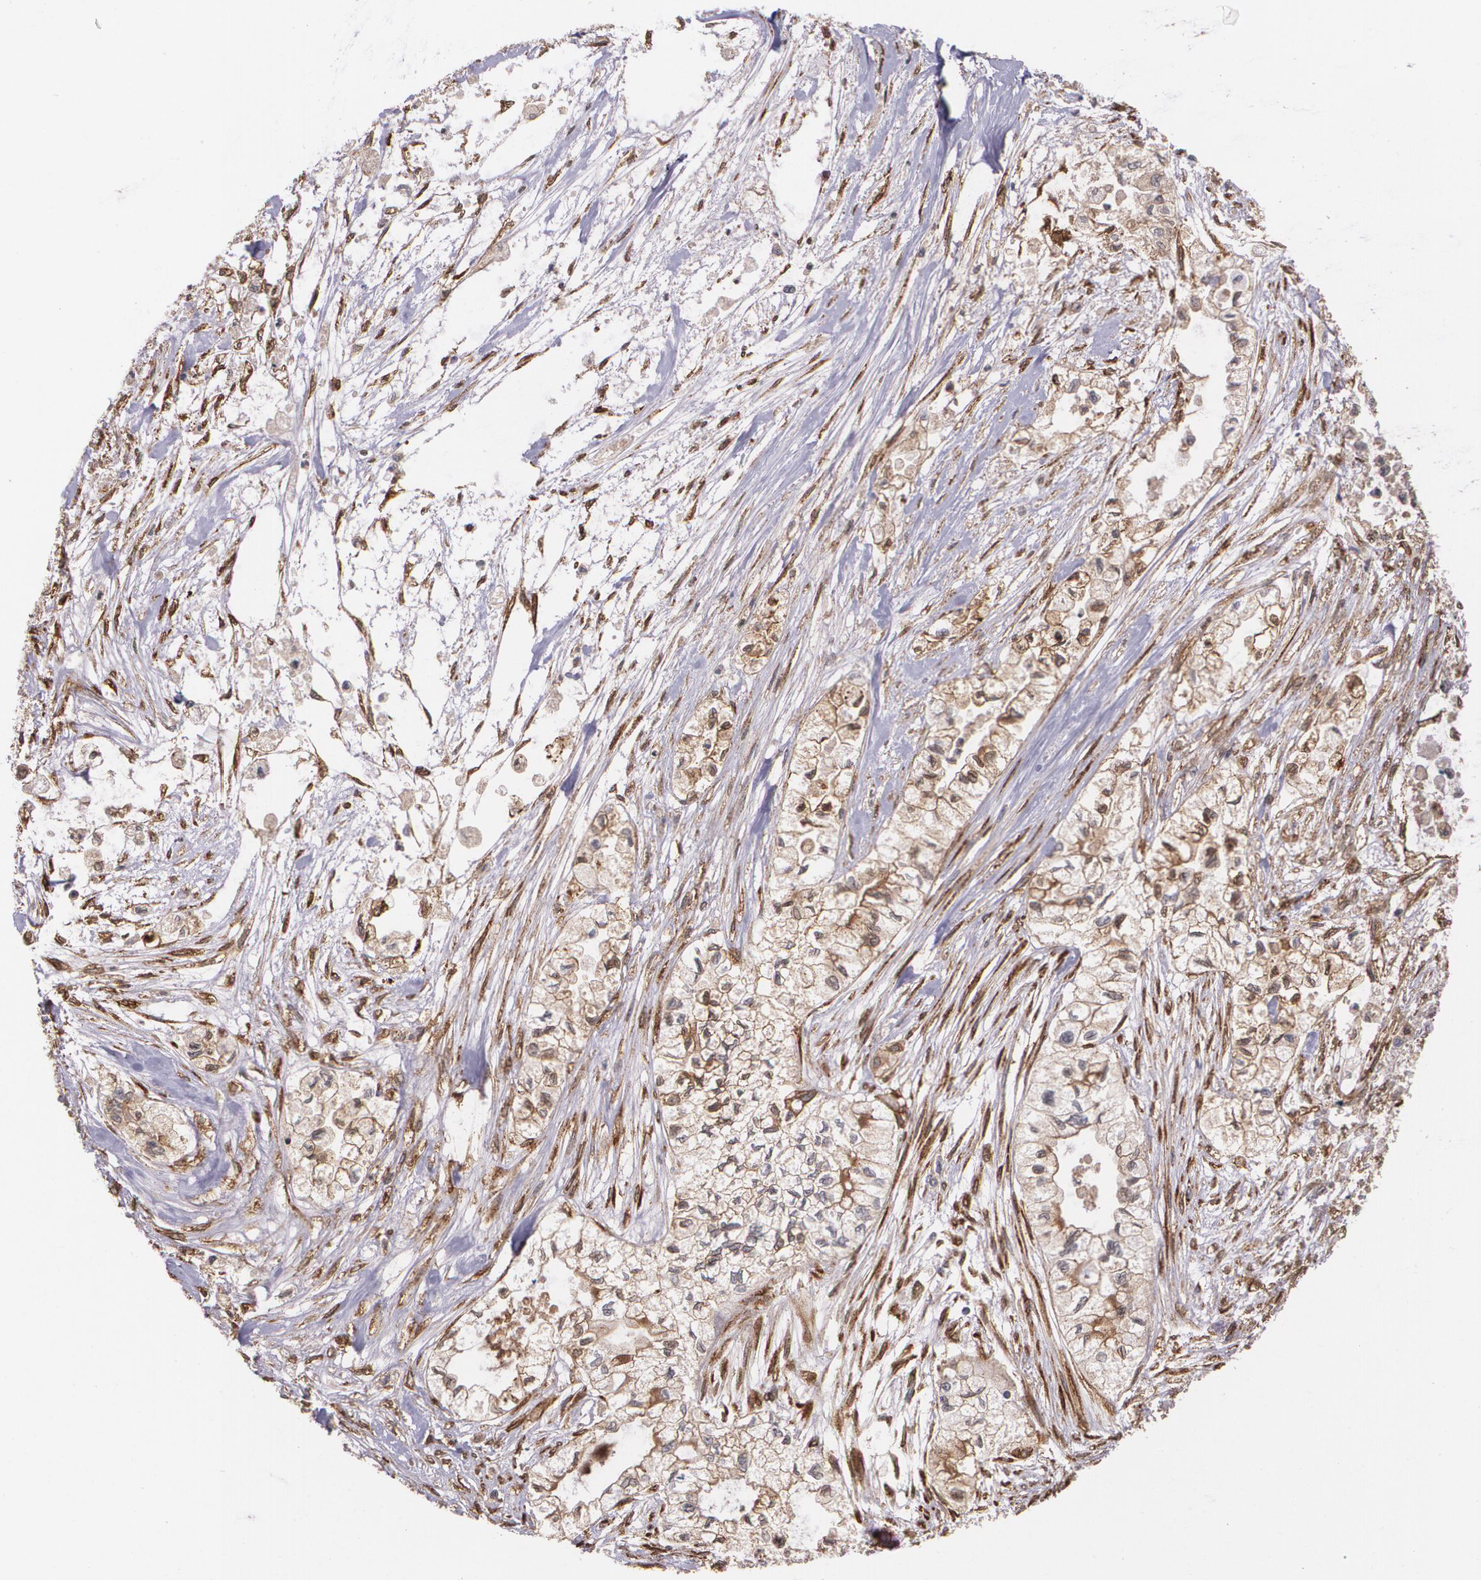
{"staining": {"intensity": "moderate", "quantity": "25%-75%", "location": "cytoplasmic/membranous"}, "tissue": "pancreatic cancer", "cell_type": "Tumor cells", "image_type": "cancer", "snomed": [{"axis": "morphology", "description": "Adenocarcinoma, NOS"}, {"axis": "topography", "description": "Pancreas"}], "caption": "High-power microscopy captured an immunohistochemistry image of pancreatic cancer (adenocarcinoma), revealing moderate cytoplasmic/membranous staining in approximately 25%-75% of tumor cells.", "gene": "IFNGR2", "patient": {"sex": "male", "age": 79}}